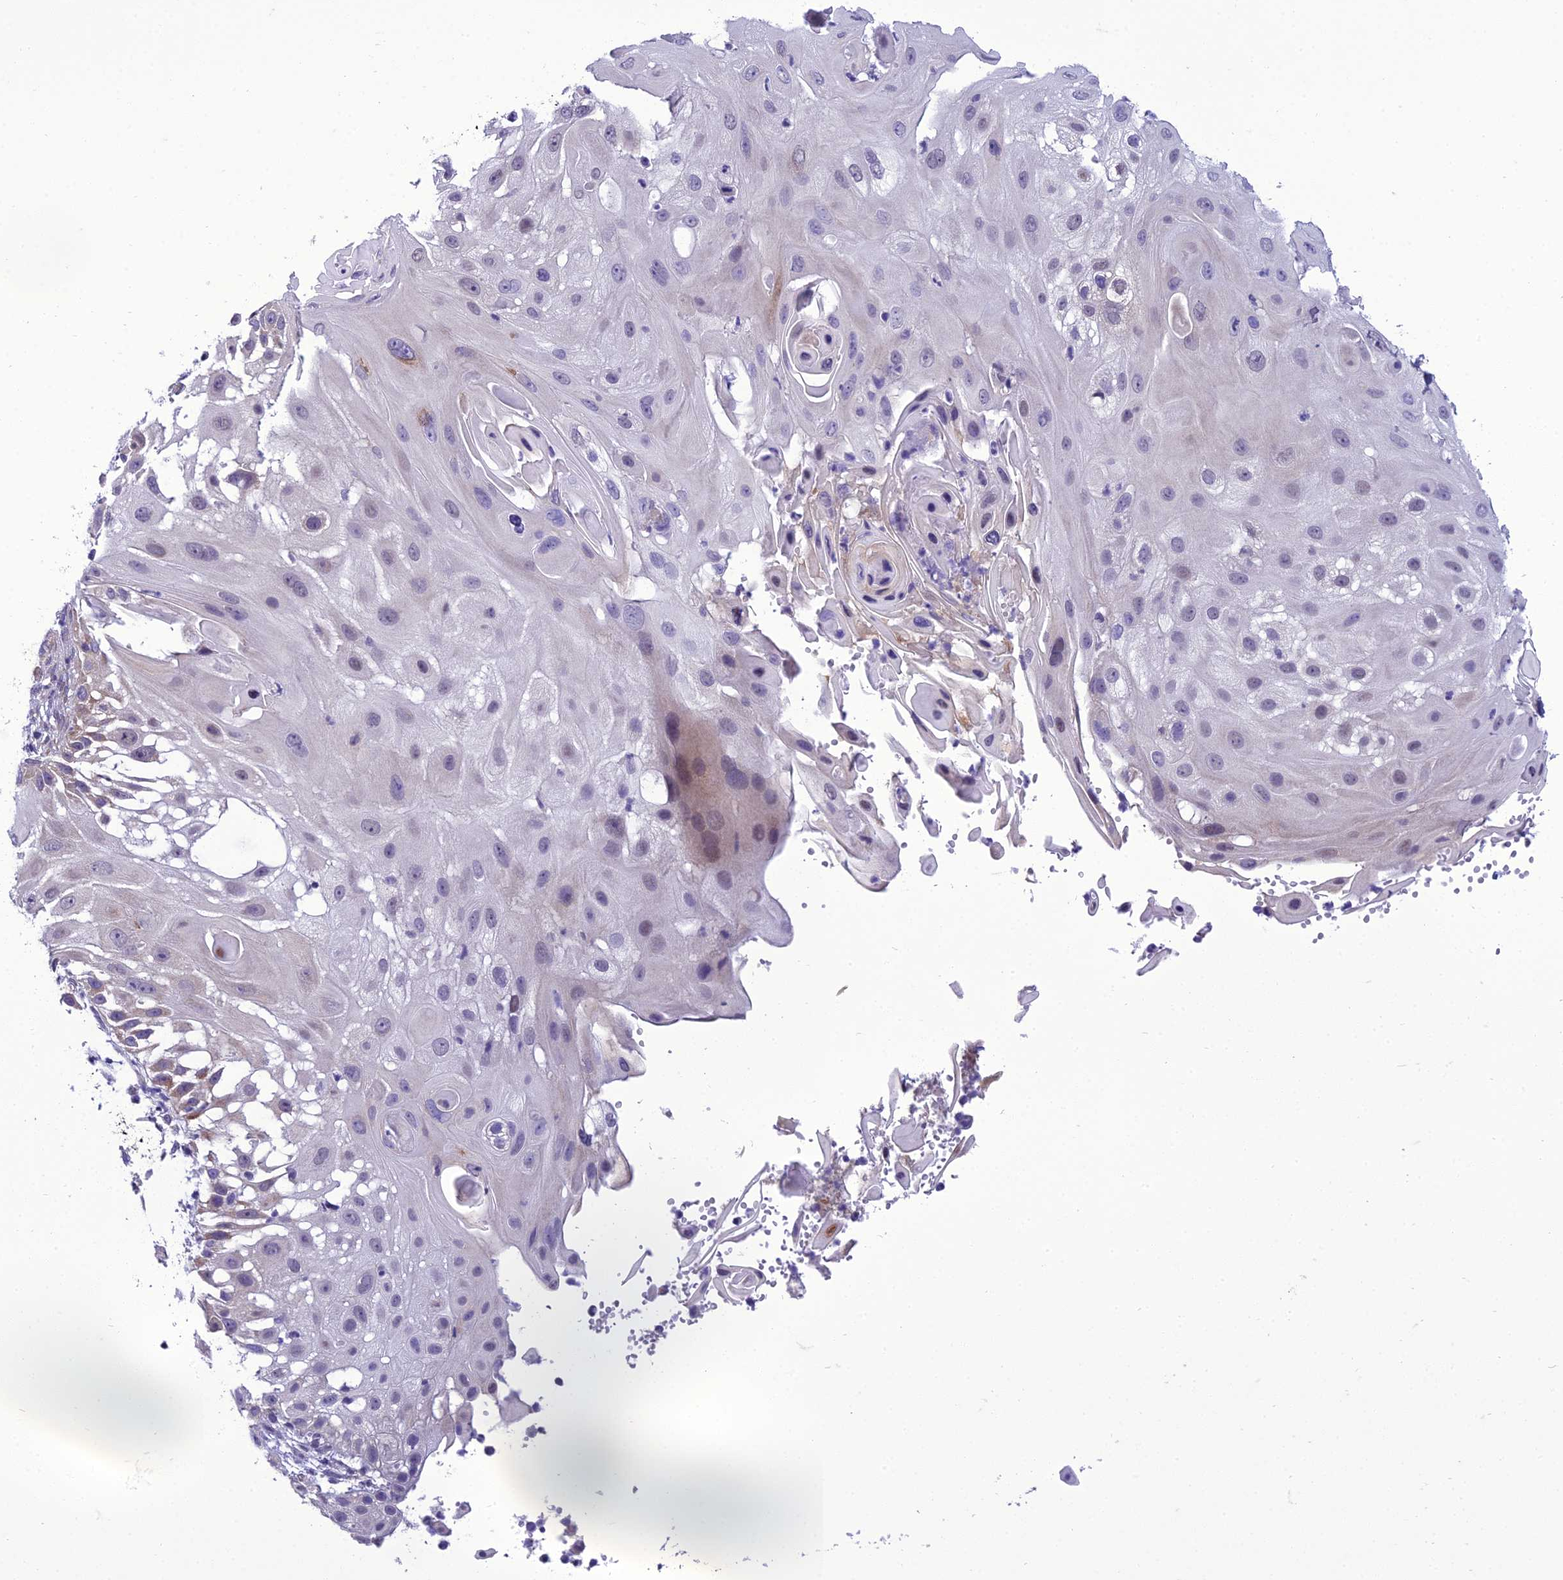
{"staining": {"intensity": "weak", "quantity": "25%-75%", "location": "cytoplasmic/membranous"}, "tissue": "skin cancer", "cell_type": "Tumor cells", "image_type": "cancer", "snomed": [{"axis": "morphology", "description": "Squamous cell carcinoma, NOS"}, {"axis": "topography", "description": "Skin"}], "caption": "Skin squamous cell carcinoma stained with a brown dye exhibits weak cytoplasmic/membranous positive expression in about 25%-75% of tumor cells.", "gene": "GAB4", "patient": {"sex": "female", "age": 44}}